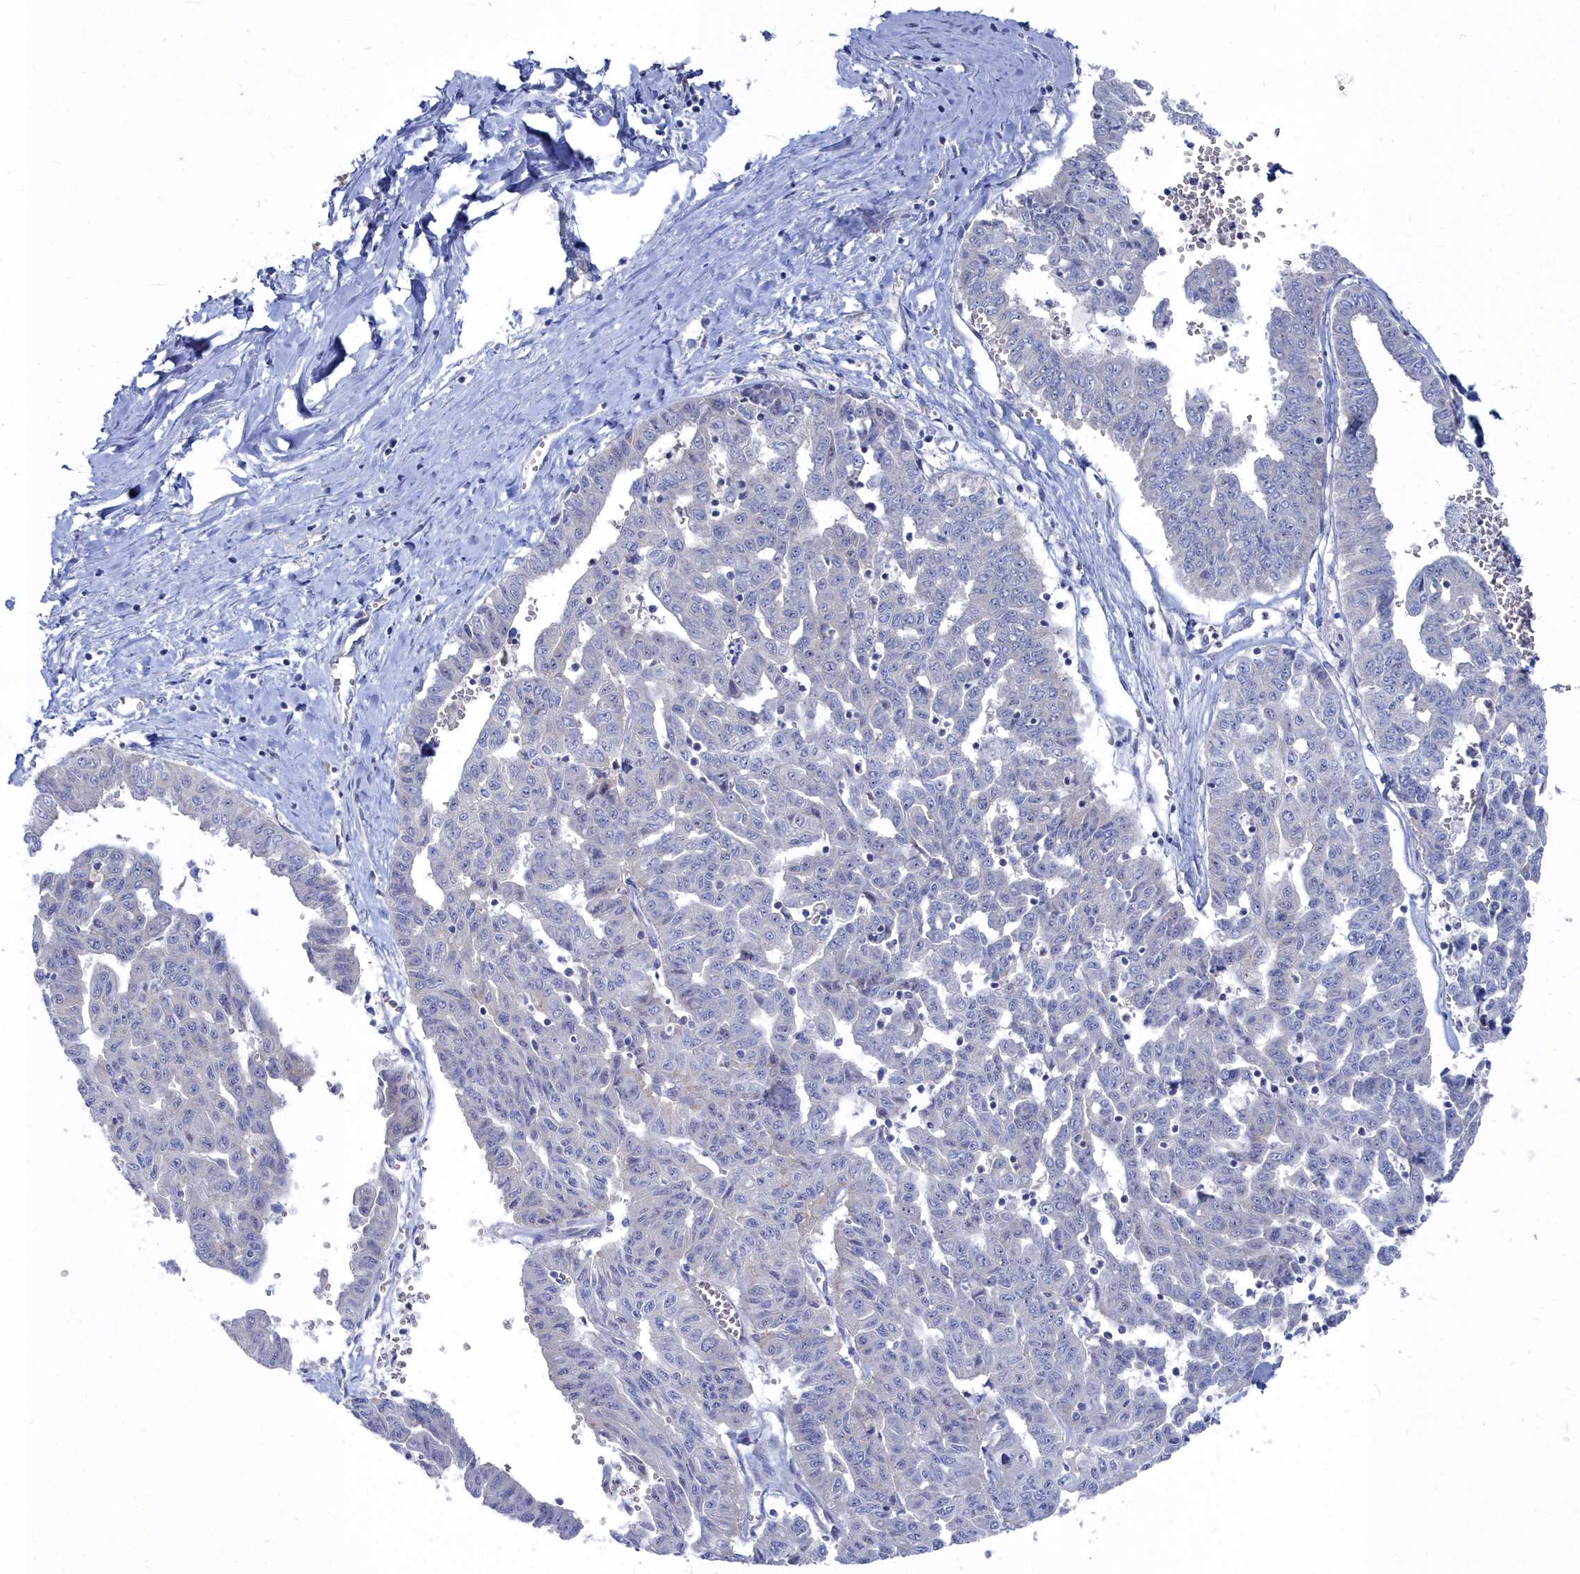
{"staining": {"intensity": "negative", "quantity": "none", "location": "none"}, "tissue": "liver cancer", "cell_type": "Tumor cells", "image_type": "cancer", "snomed": [{"axis": "morphology", "description": "Cholangiocarcinoma"}, {"axis": "topography", "description": "Liver"}], "caption": "A micrograph of liver cancer (cholangiocarcinoma) stained for a protein exhibits no brown staining in tumor cells.", "gene": "CCDC149", "patient": {"sex": "female", "age": 77}}